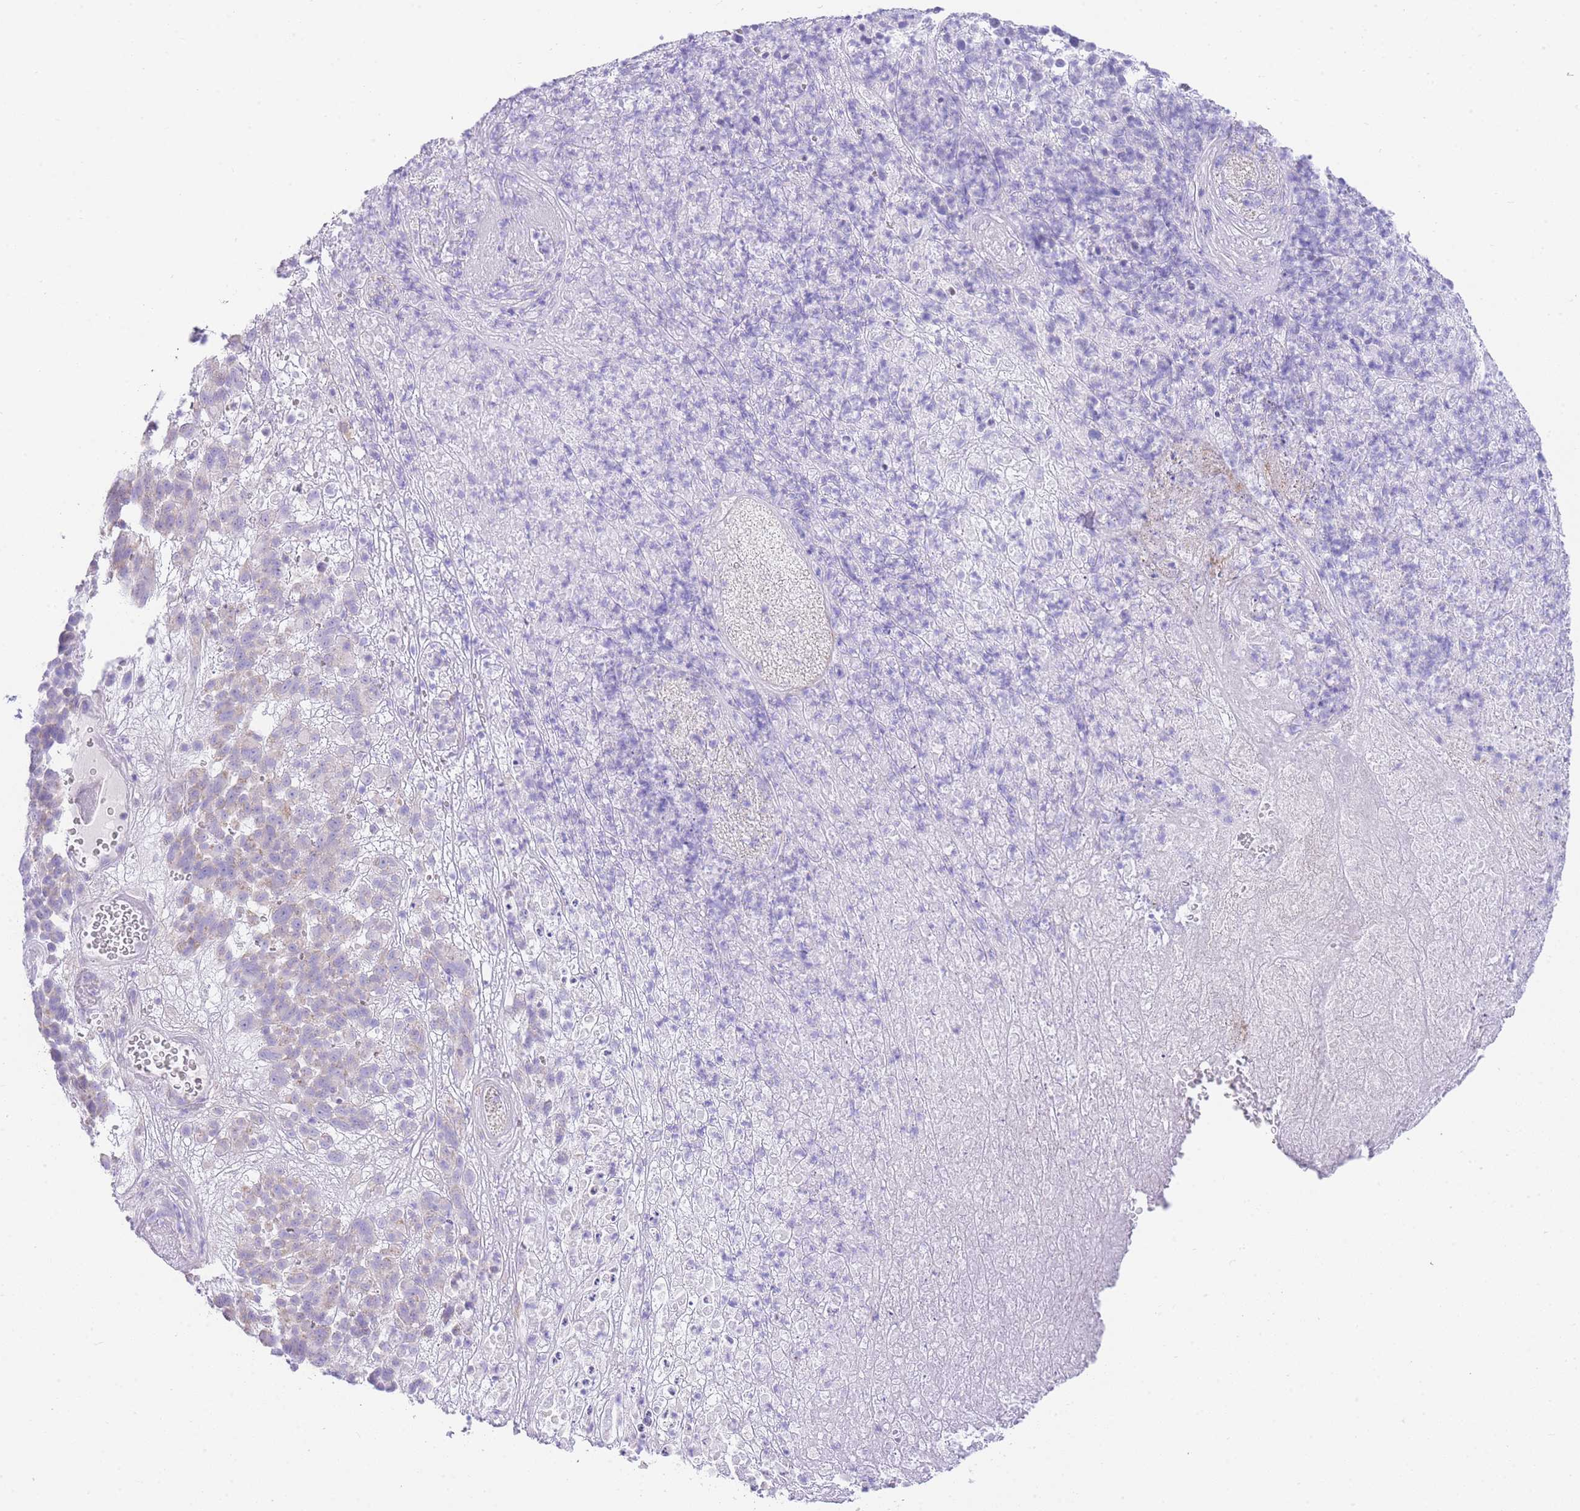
{"staining": {"intensity": "negative", "quantity": "none", "location": "none"}, "tissue": "melanoma", "cell_type": "Tumor cells", "image_type": "cancer", "snomed": [{"axis": "morphology", "description": "Malignant melanoma, NOS"}, {"axis": "topography", "description": "Skin"}], "caption": "Immunohistochemistry (IHC) photomicrograph of human melanoma stained for a protein (brown), which reveals no positivity in tumor cells. (Immunohistochemistry (IHC), brightfield microscopy, high magnification).", "gene": "ACSM4", "patient": {"sex": "male", "age": 49}}